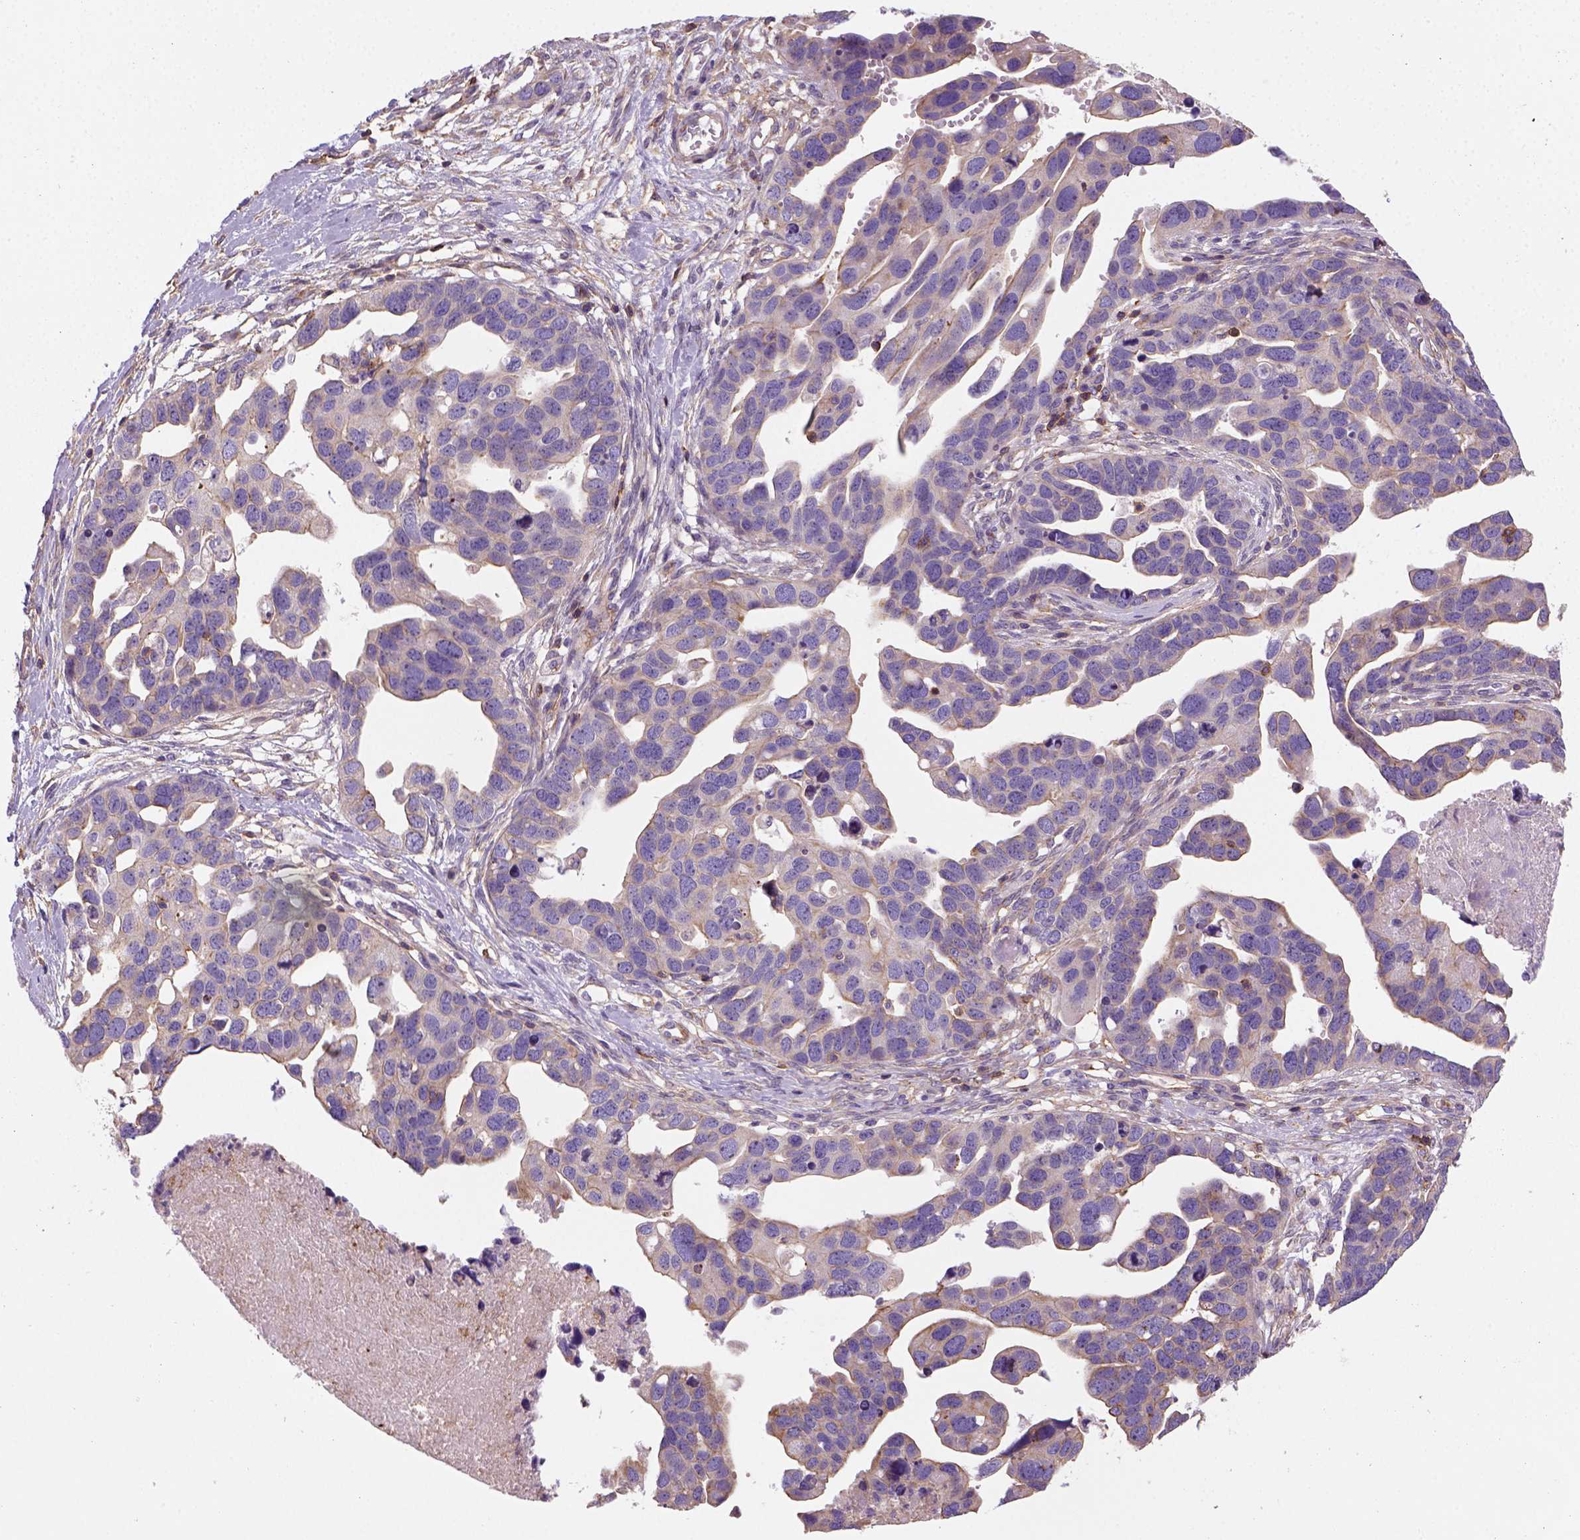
{"staining": {"intensity": "moderate", "quantity": "<25%", "location": "cytoplasmic/membranous"}, "tissue": "ovarian cancer", "cell_type": "Tumor cells", "image_type": "cancer", "snomed": [{"axis": "morphology", "description": "Cystadenocarcinoma, serous, NOS"}, {"axis": "topography", "description": "Ovary"}], "caption": "Human ovarian serous cystadenocarcinoma stained for a protein (brown) reveals moderate cytoplasmic/membranous positive staining in approximately <25% of tumor cells.", "gene": "GPRC5D", "patient": {"sex": "female", "age": 54}}